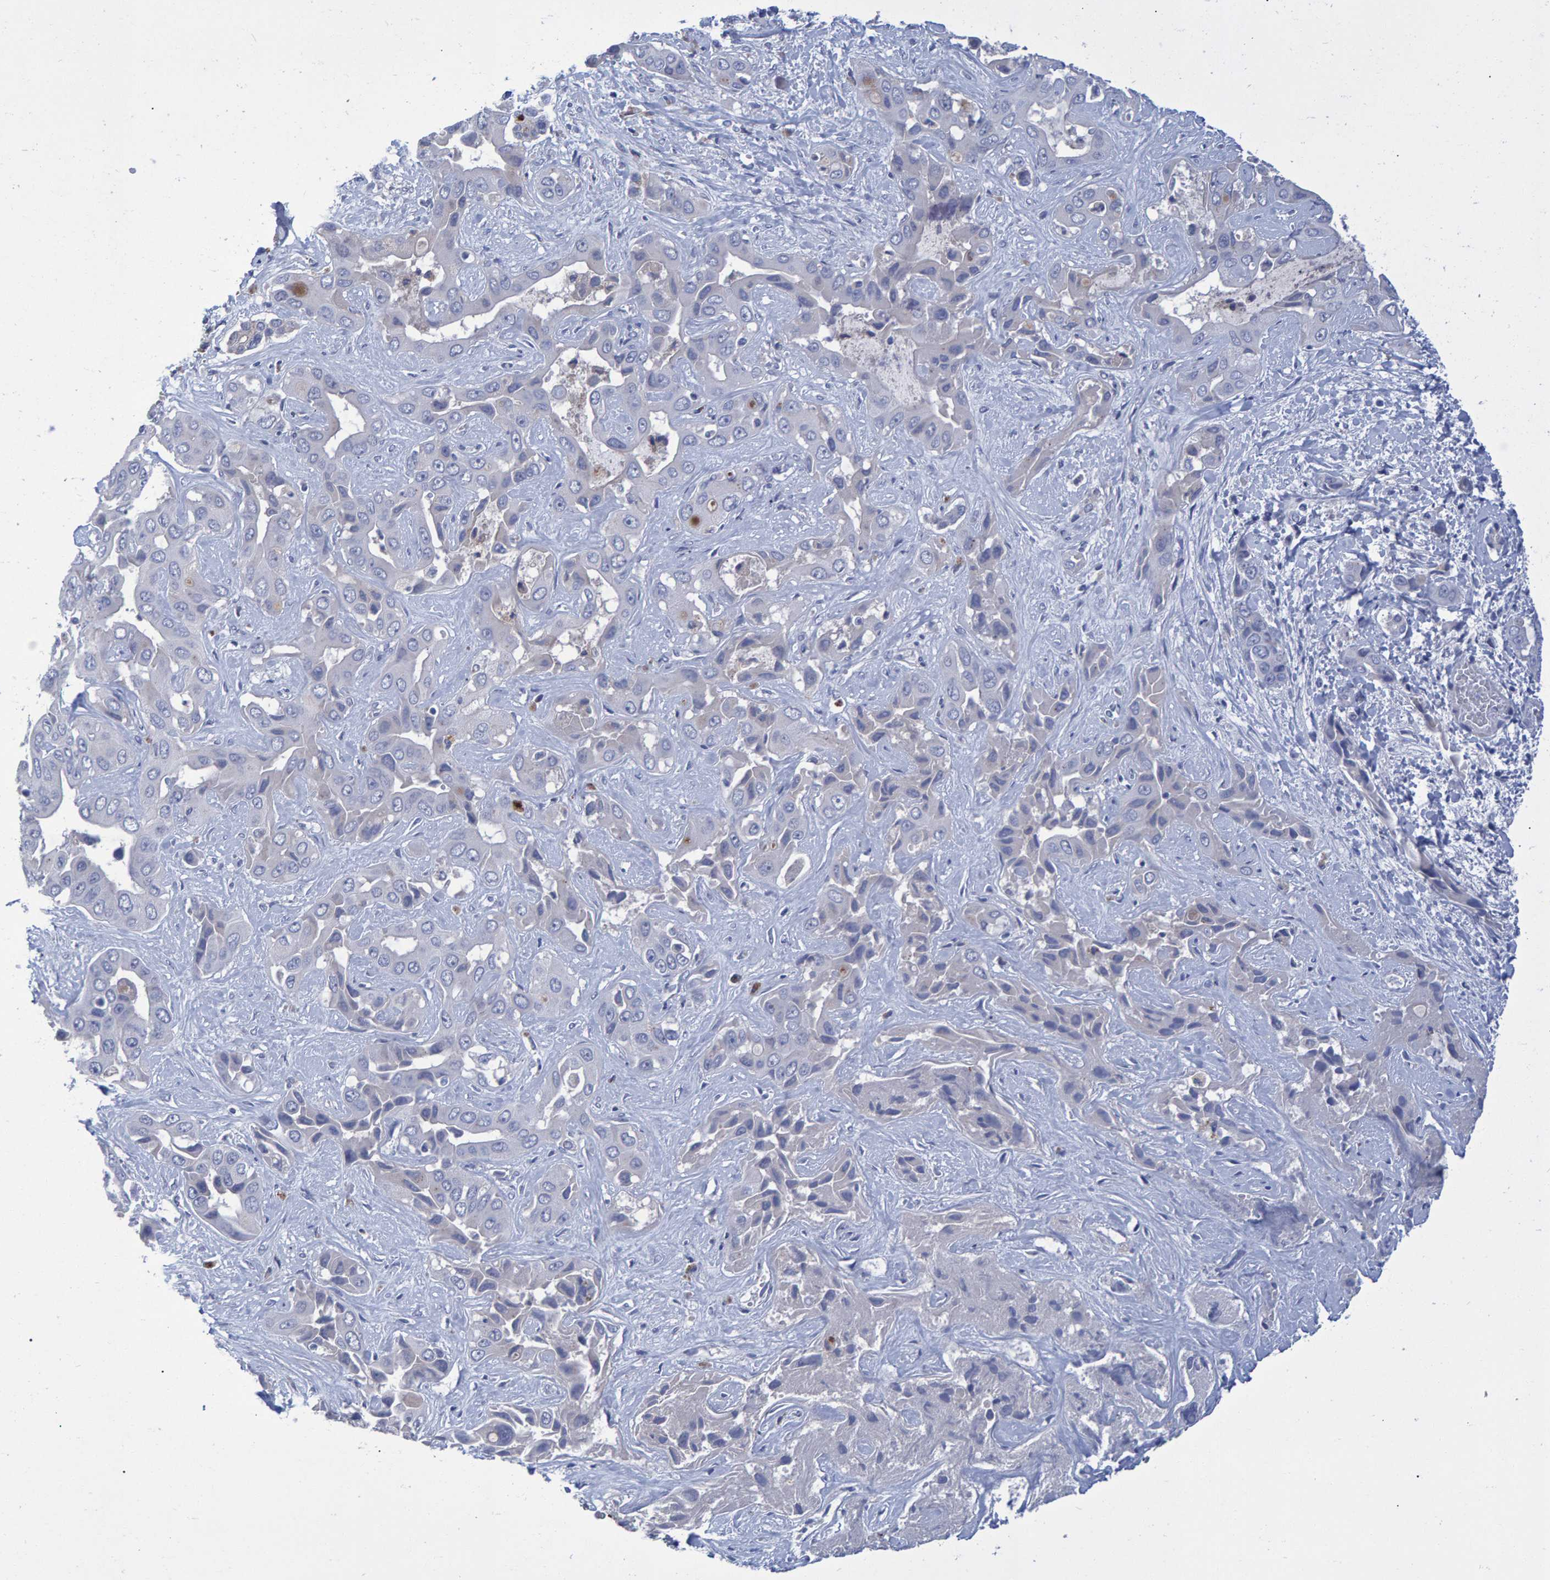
{"staining": {"intensity": "negative", "quantity": "none", "location": "none"}, "tissue": "liver cancer", "cell_type": "Tumor cells", "image_type": "cancer", "snomed": [{"axis": "morphology", "description": "Cholangiocarcinoma"}, {"axis": "topography", "description": "Liver"}], "caption": "Immunohistochemistry image of neoplastic tissue: liver cancer (cholangiocarcinoma) stained with DAB (3,3'-diaminobenzidine) demonstrates no significant protein positivity in tumor cells.", "gene": "PROCA1", "patient": {"sex": "female", "age": 52}}